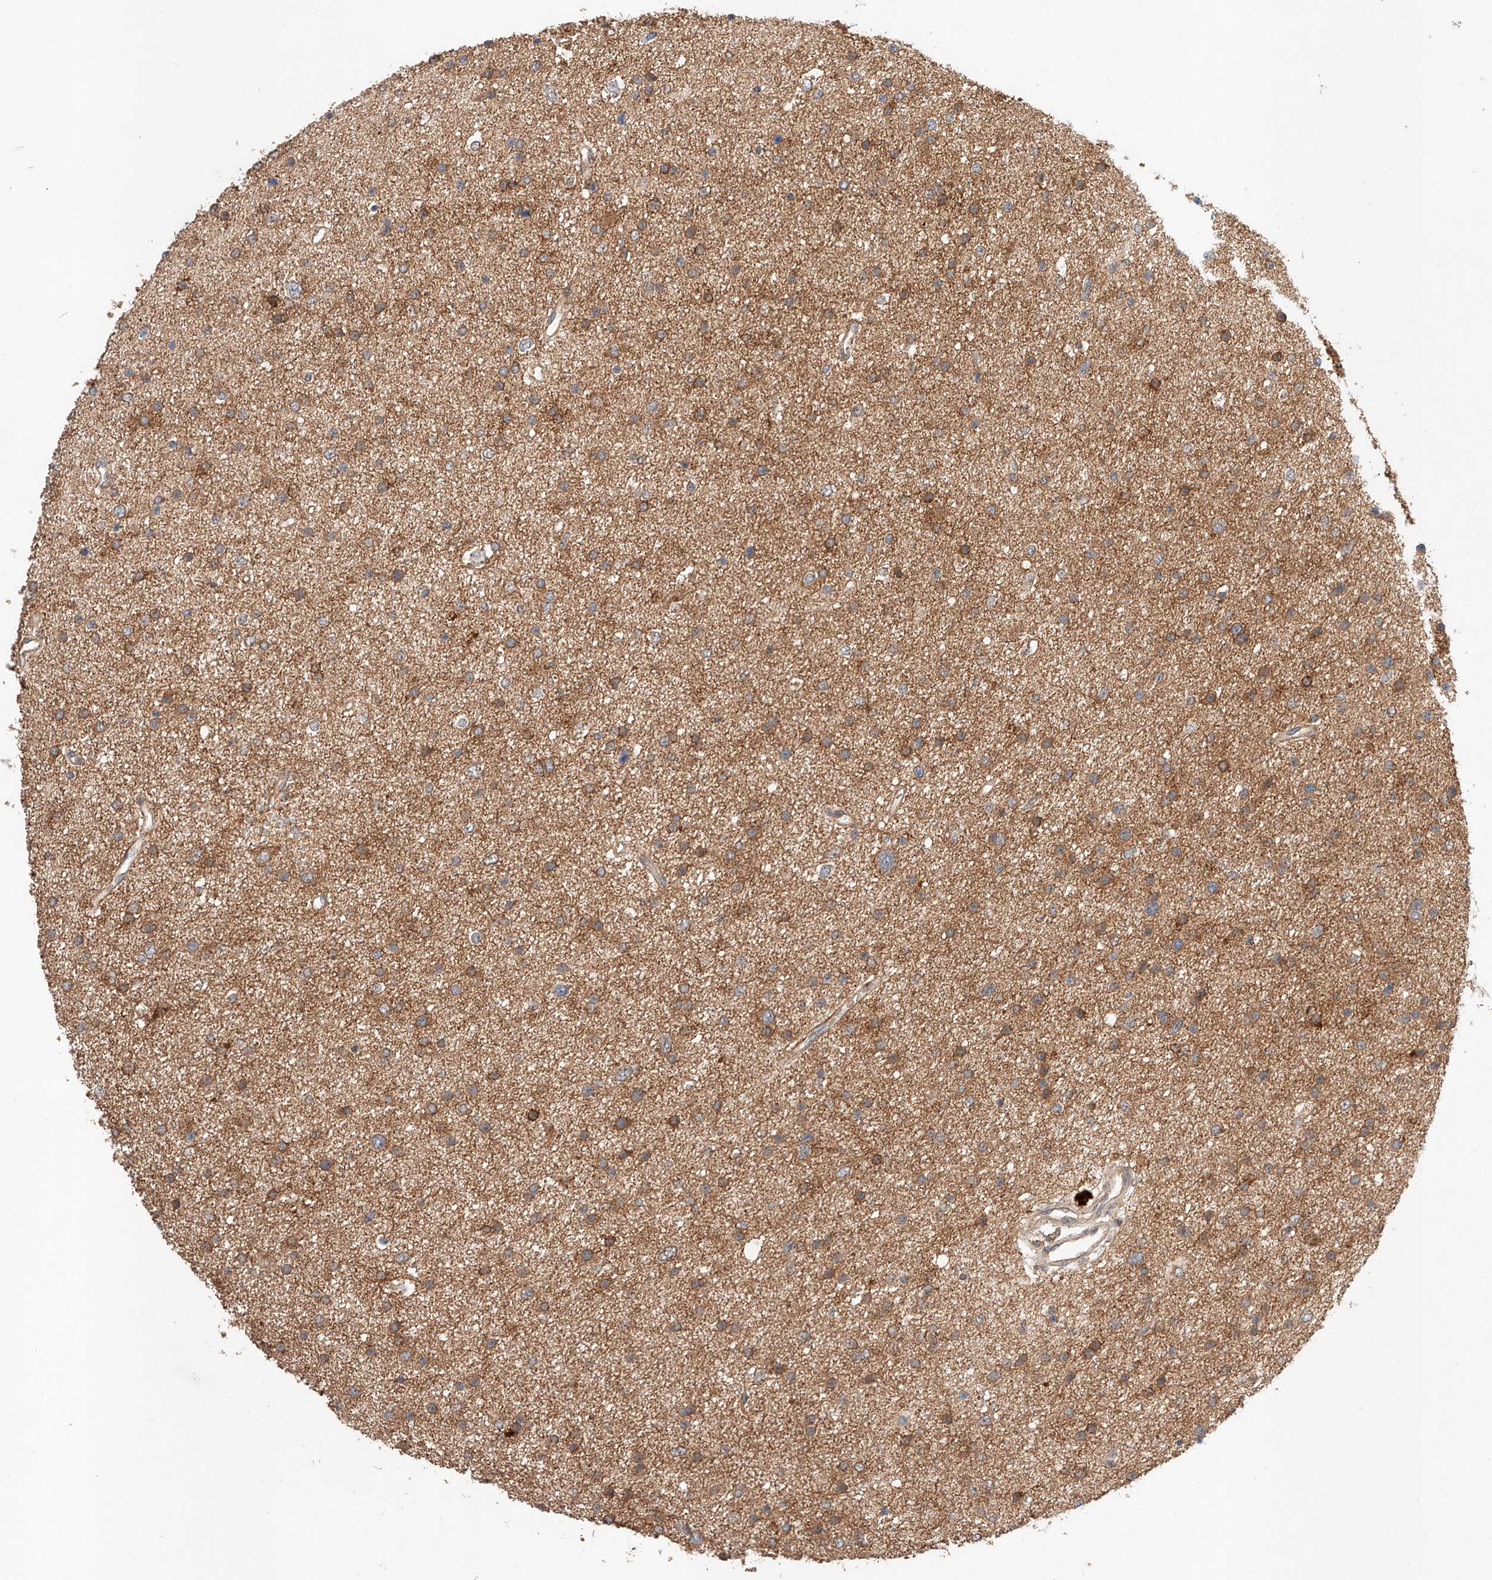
{"staining": {"intensity": "moderate", "quantity": ">75%", "location": "cytoplasmic/membranous"}, "tissue": "glioma", "cell_type": "Tumor cells", "image_type": "cancer", "snomed": [{"axis": "morphology", "description": "Glioma, malignant, Low grade"}, {"axis": "topography", "description": "Brain"}], "caption": "DAB immunohistochemical staining of human glioma demonstrates moderate cytoplasmic/membranous protein expression in about >75% of tumor cells.", "gene": "RAB23", "patient": {"sex": "female", "age": 37}}